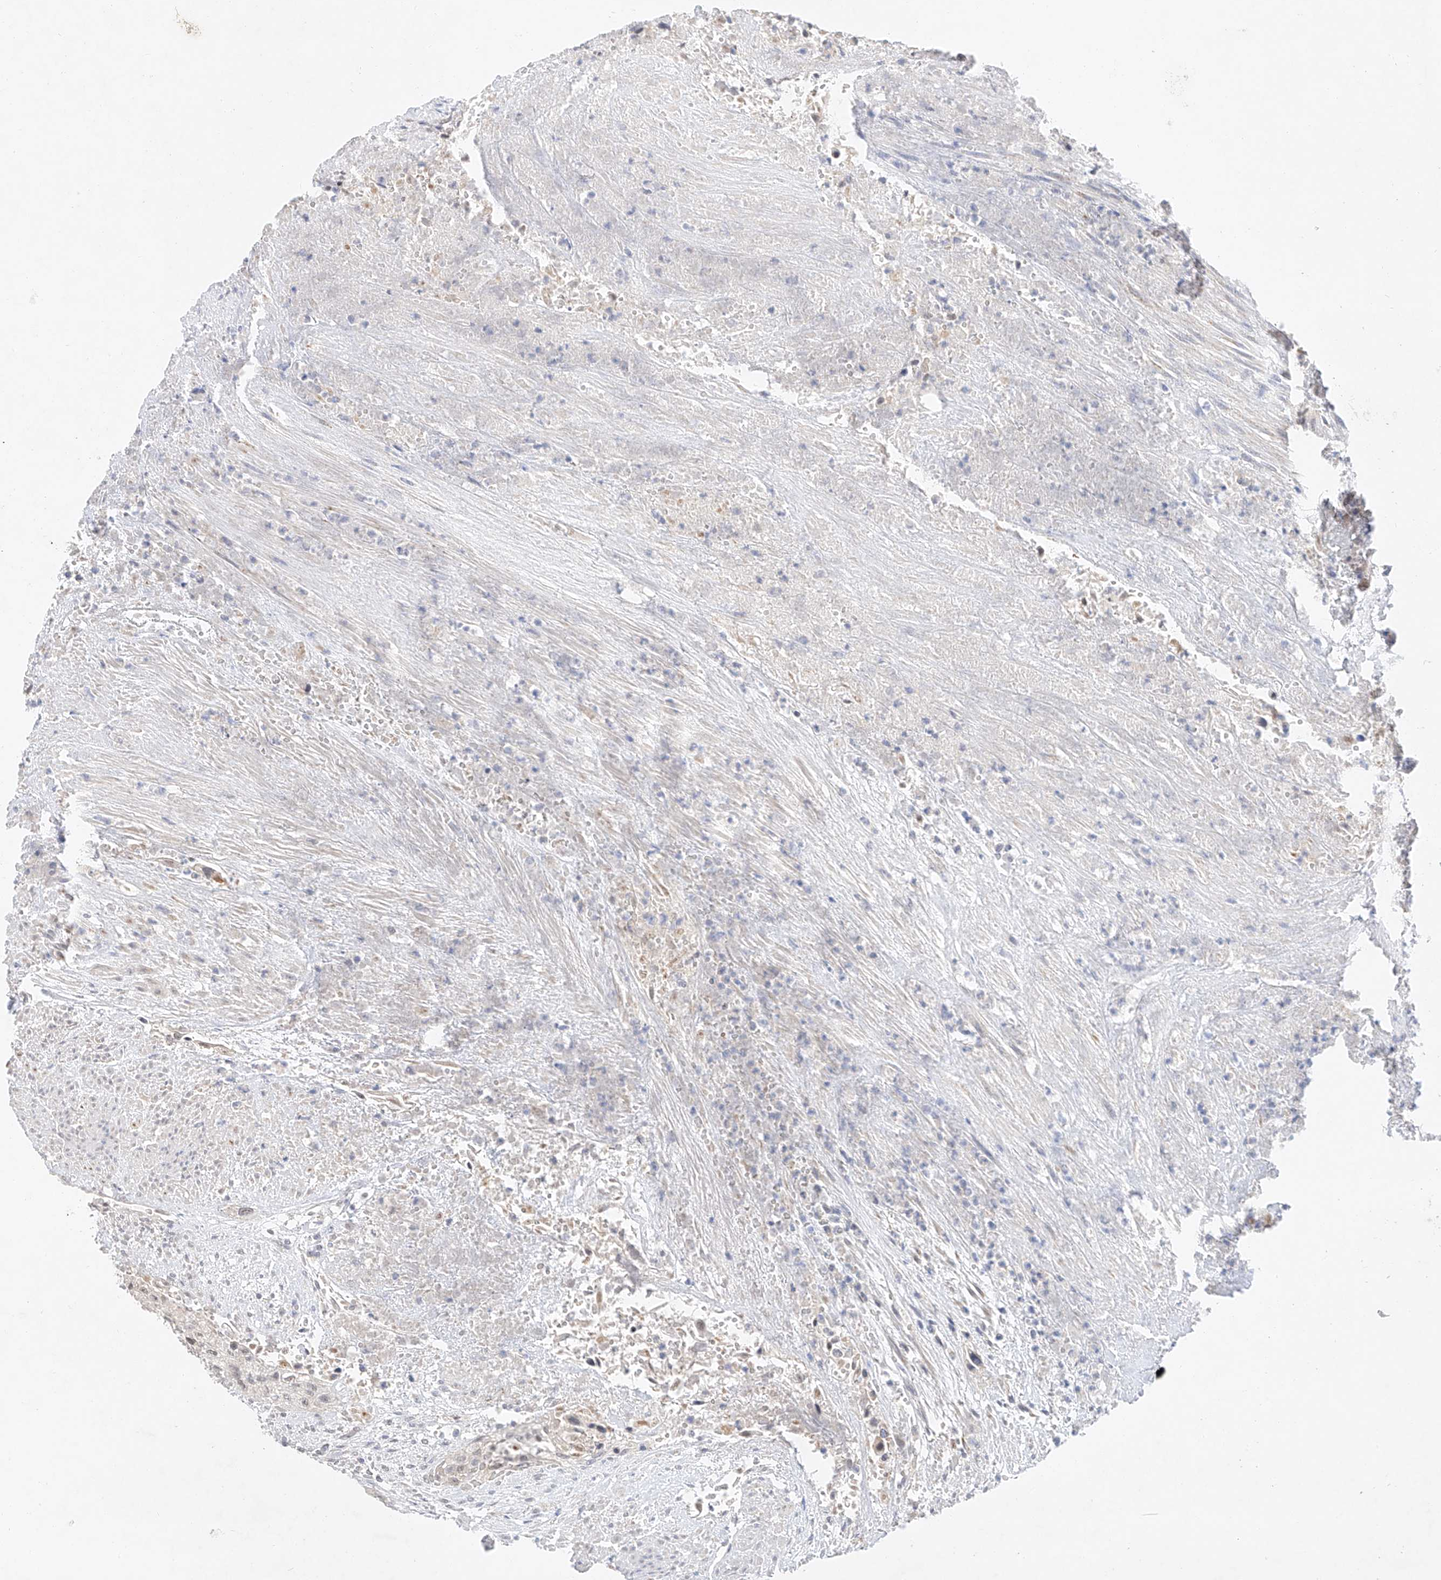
{"staining": {"intensity": "negative", "quantity": "none", "location": "none"}, "tissue": "urothelial cancer", "cell_type": "Tumor cells", "image_type": "cancer", "snomed": [{"axis": "morphology", "description": "Urothelial carcinoma, High grade"}, {"axis": "topography", "description": "Urinary bladder"}], "caption": "An immunohistochemistry (IHC) histopathology image of urothelial cancer is shown. There is no staining in tumor cells of urothelial cancer.", "gene": "IL22RA2", "patient": {"sex": "male", "age": 35}}